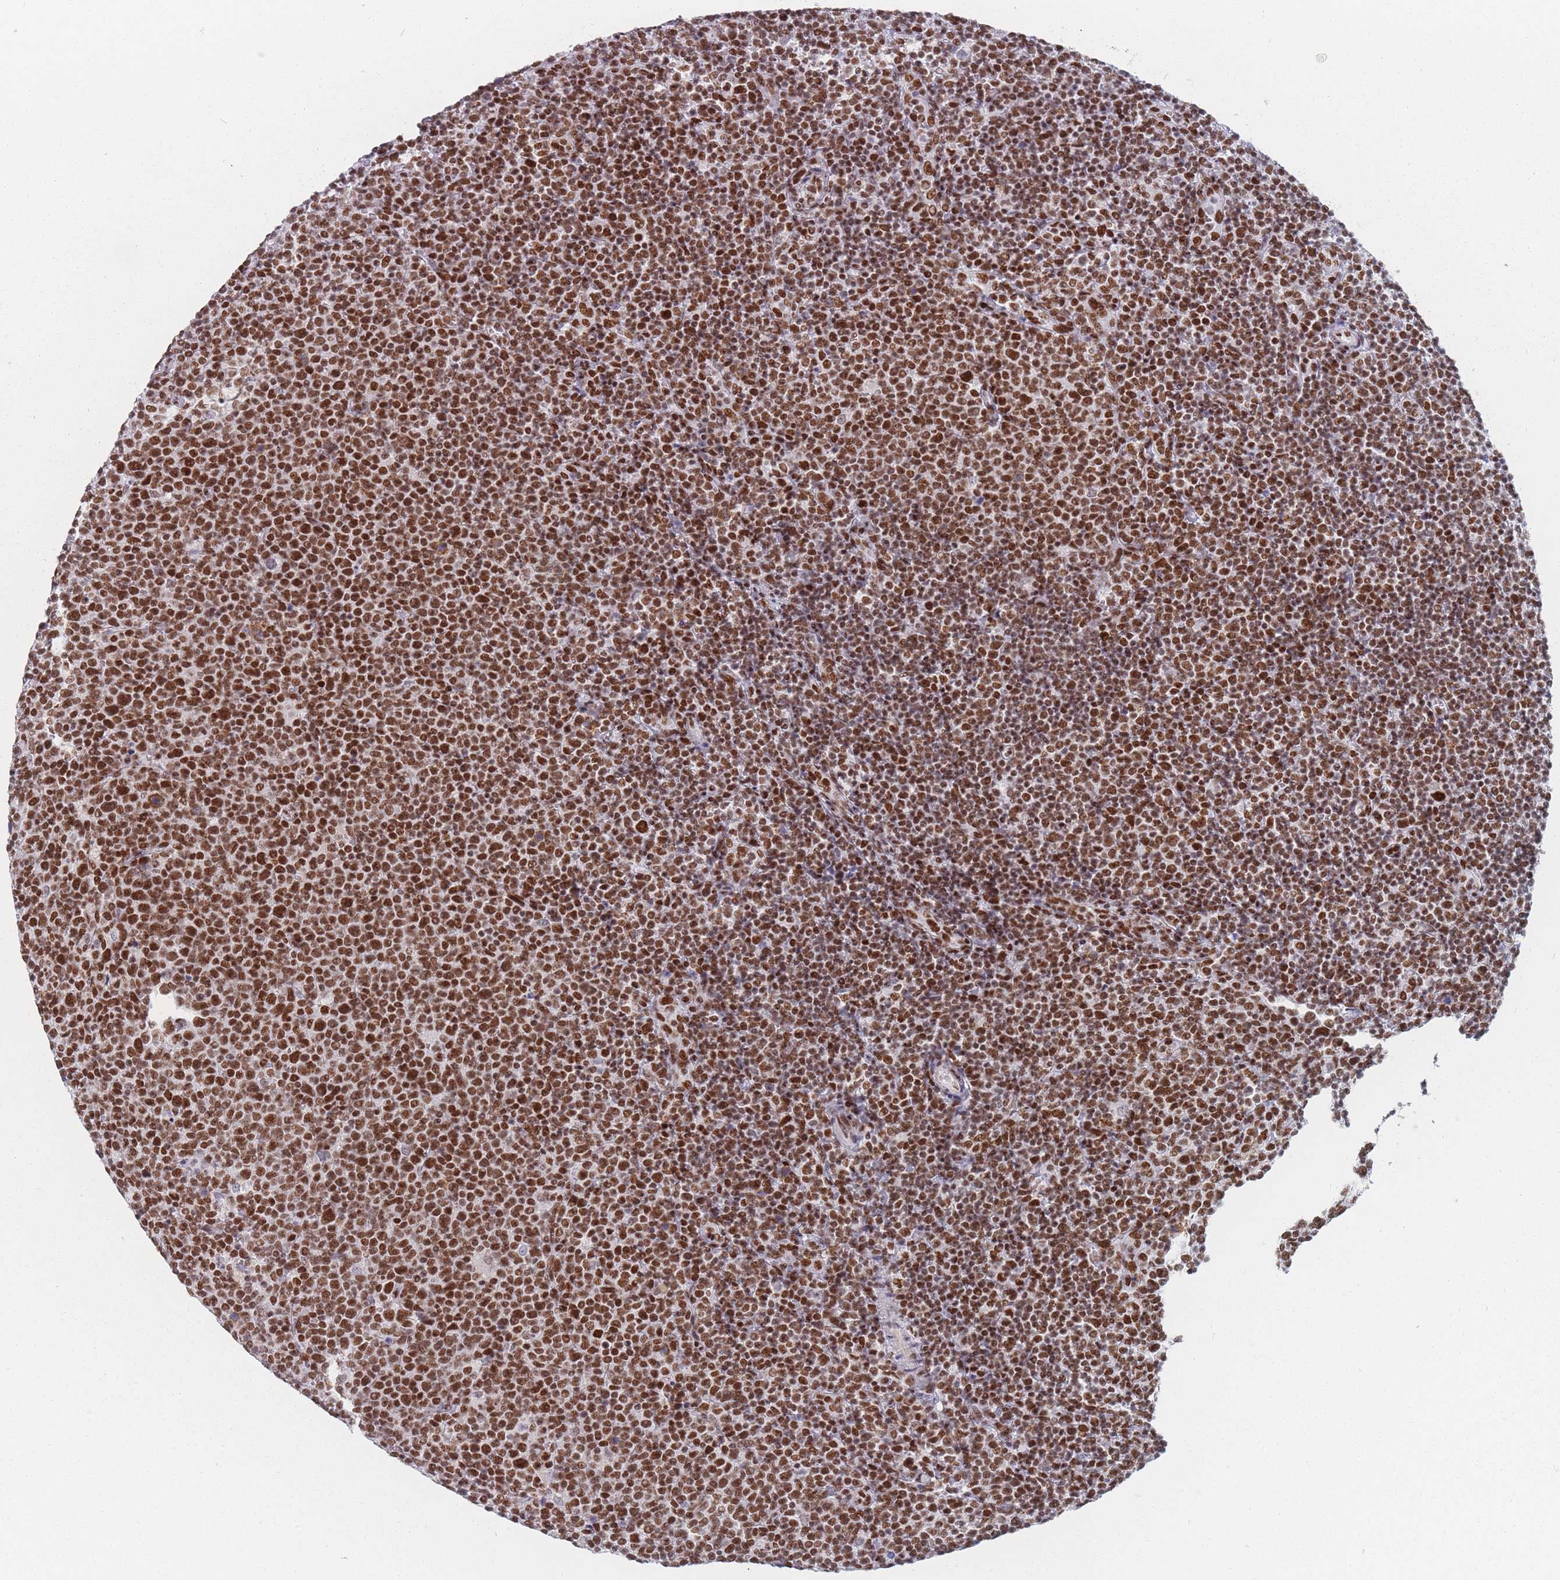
{"staining": {"intensity": "strong", "quantity": ">75%", "location": "nuclear"}, "tissue": "lymphoma", "cell_type": "Tumor cells", "image_type": "cancer", "snomed": [{"axis": "morphology", "description": "Malignant lymphoma, non-Hodgkin's type, High grade"}, {"axis": "topography", "description": "Lymph node"}], "caption": "Immunohistochemistry (IHC) image of lymphoma stained for a protein (brown), which shows high levels of strong nuclear expression in about >75% of tumor cells.", "gene": "SAFB2", "patient": {"sex": "male", "age": 61}}